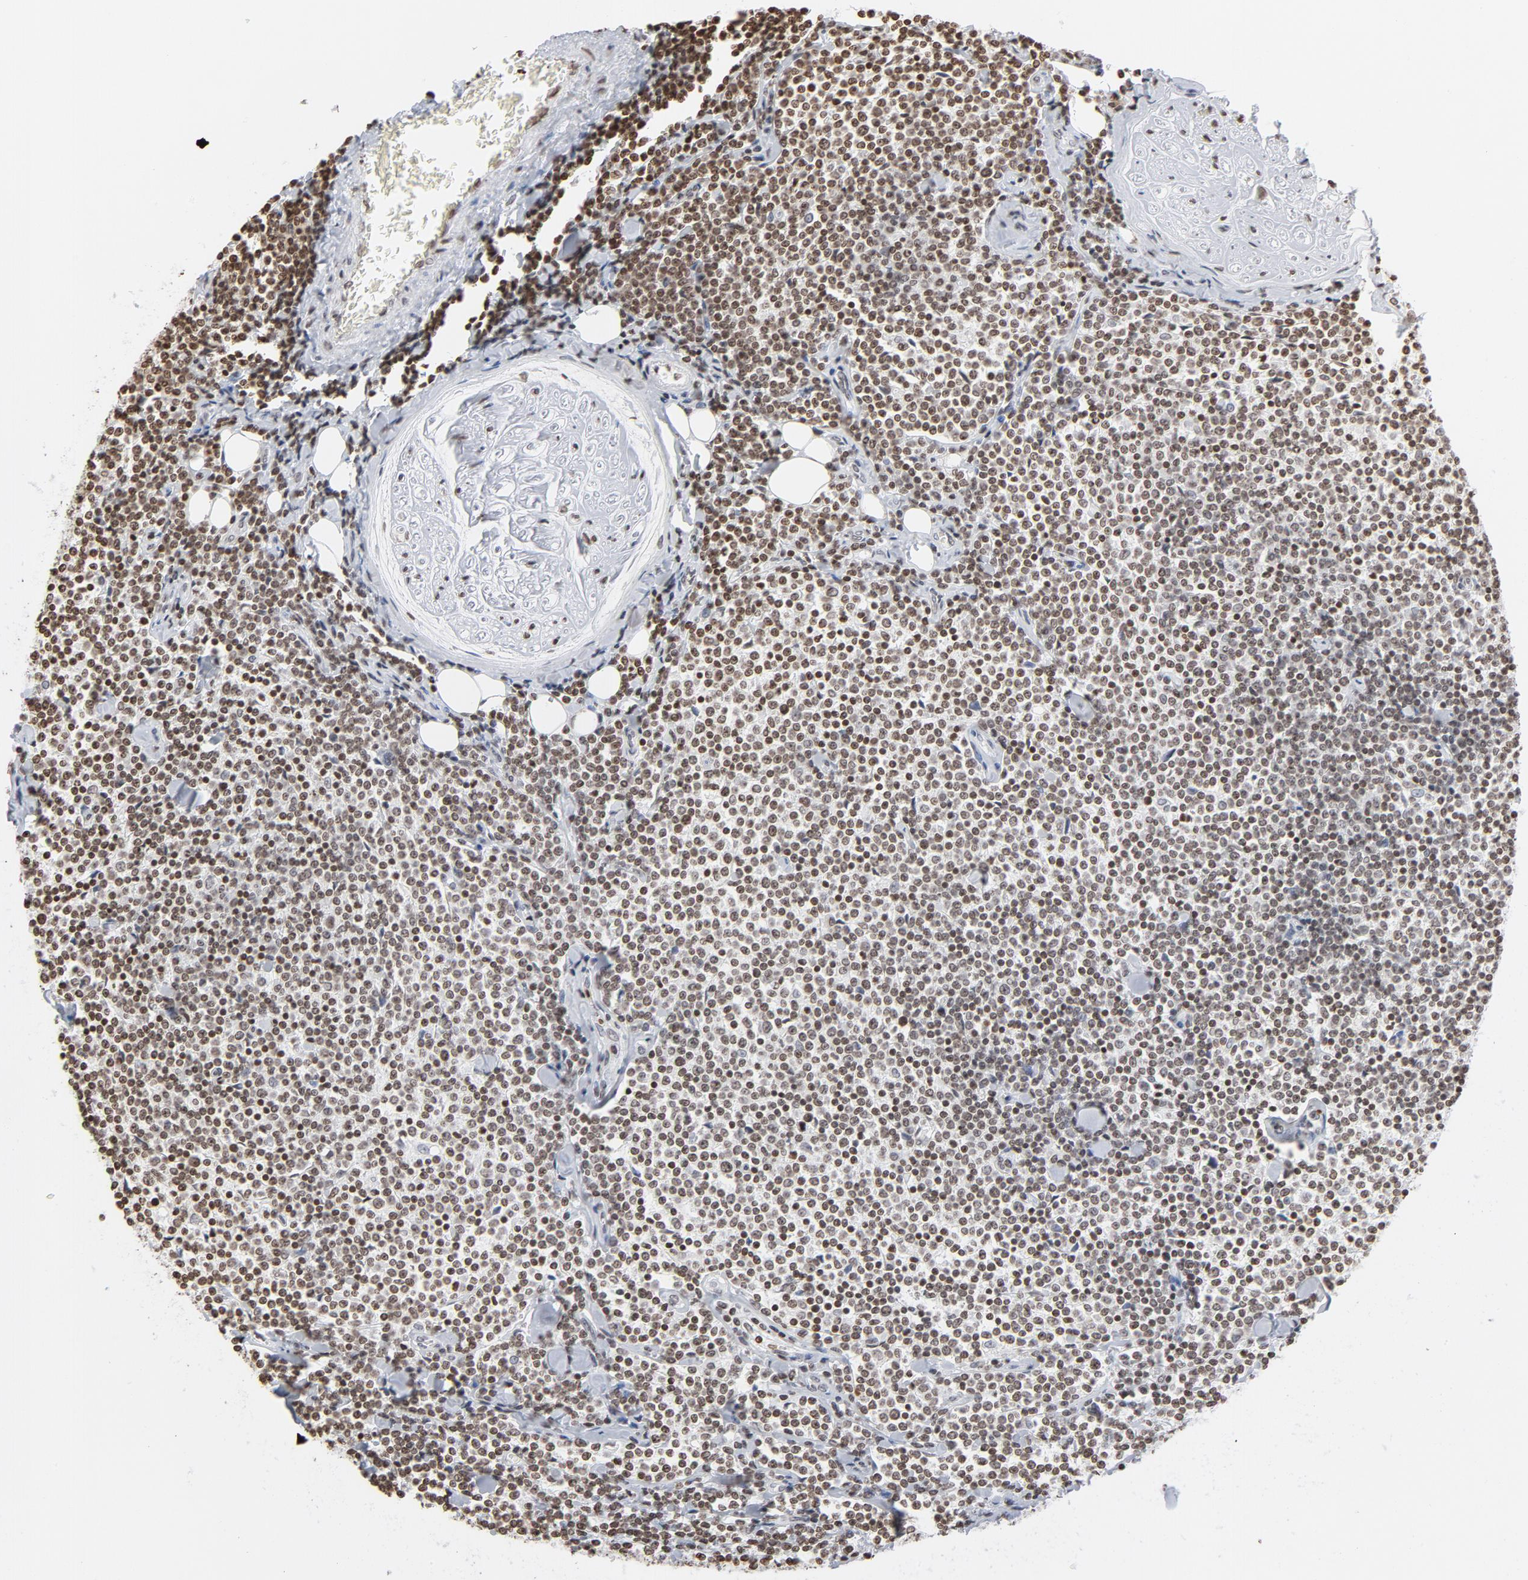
{"staining": {"intensity": "moderate", "quantity": ">75%", "location": "nuclear"}, "tissue": "lymphoma", "cell_type": "Tumor cells", "image_type": "cancer", "snomed": [{"axis": "morphology", "description": "Malignant lymphoma, non-Hodgkin's type, Low grade"}, {"axis": "topography", "description": "Soft tissue"}], "caption": "Tumor cells reveal medium levels of moderate nuclear expression in approximately >75% of cells in lymphoma. (Brightfield microscopy of DAB IHC at high magnification).", "gene": "H2AC12", "patient": {"sex": "male", "age": 92}}